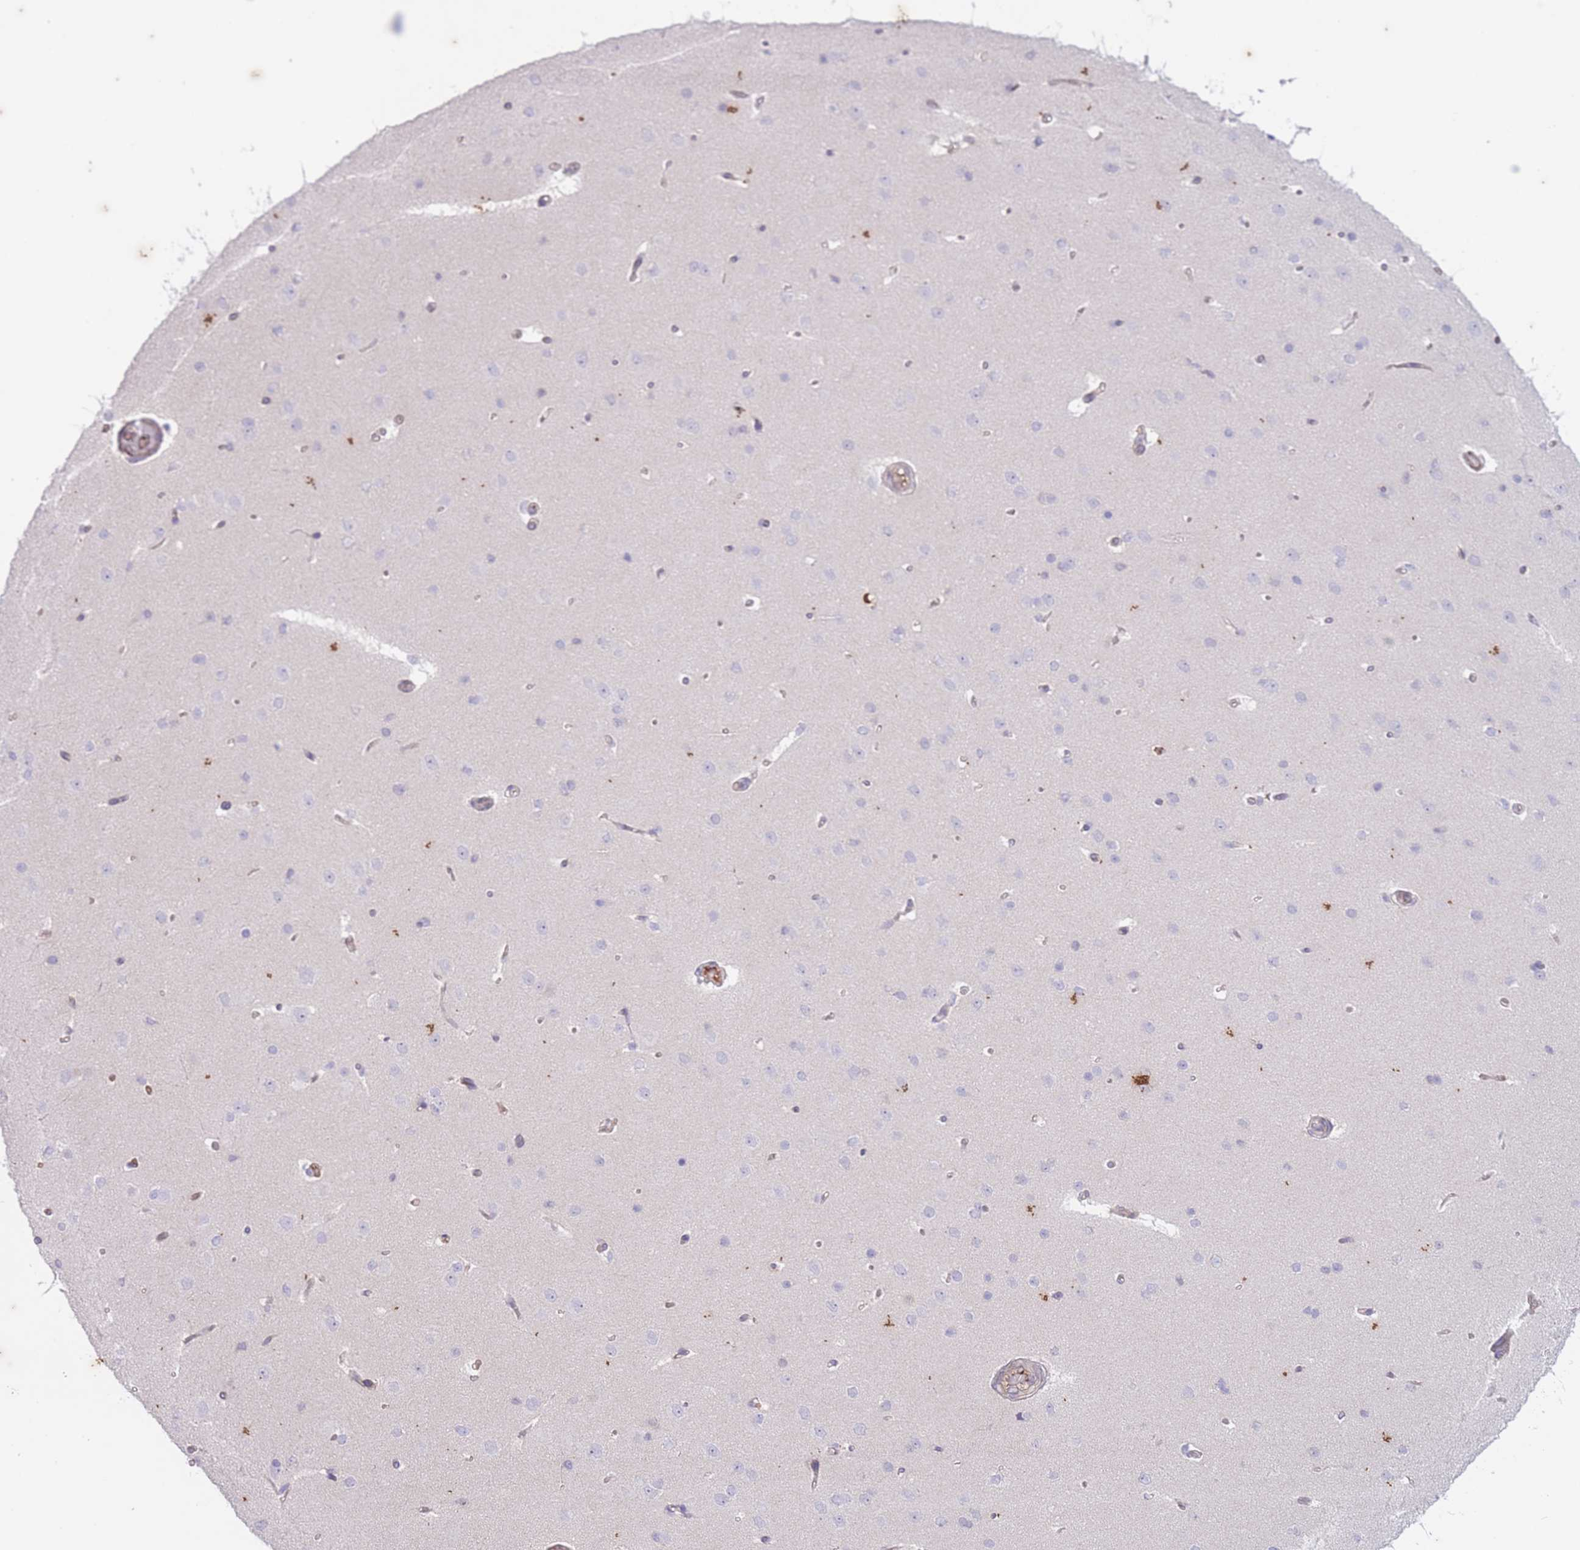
{"staining": {"intensity": "negative", "quantity": "none", "location": "none"}, "tissue": "cerebral cortex", "cell_type": "Endothelial cells", "image_type": "normal", "snomed": [{"axis": "morphology", "description": "Normal tissue, NOS"}, {"axis": "morphology", "description": "Inflammation, NOS"}, {"axis": "topography", "description": "Cerebral cortex"}], "caption": "Immunohistochemical staining of normal human cerebral cortex displays no significant positivity in endothelial cells.", "gene": "ARPIN", "patient": {"sex": "male", "age": 6}}